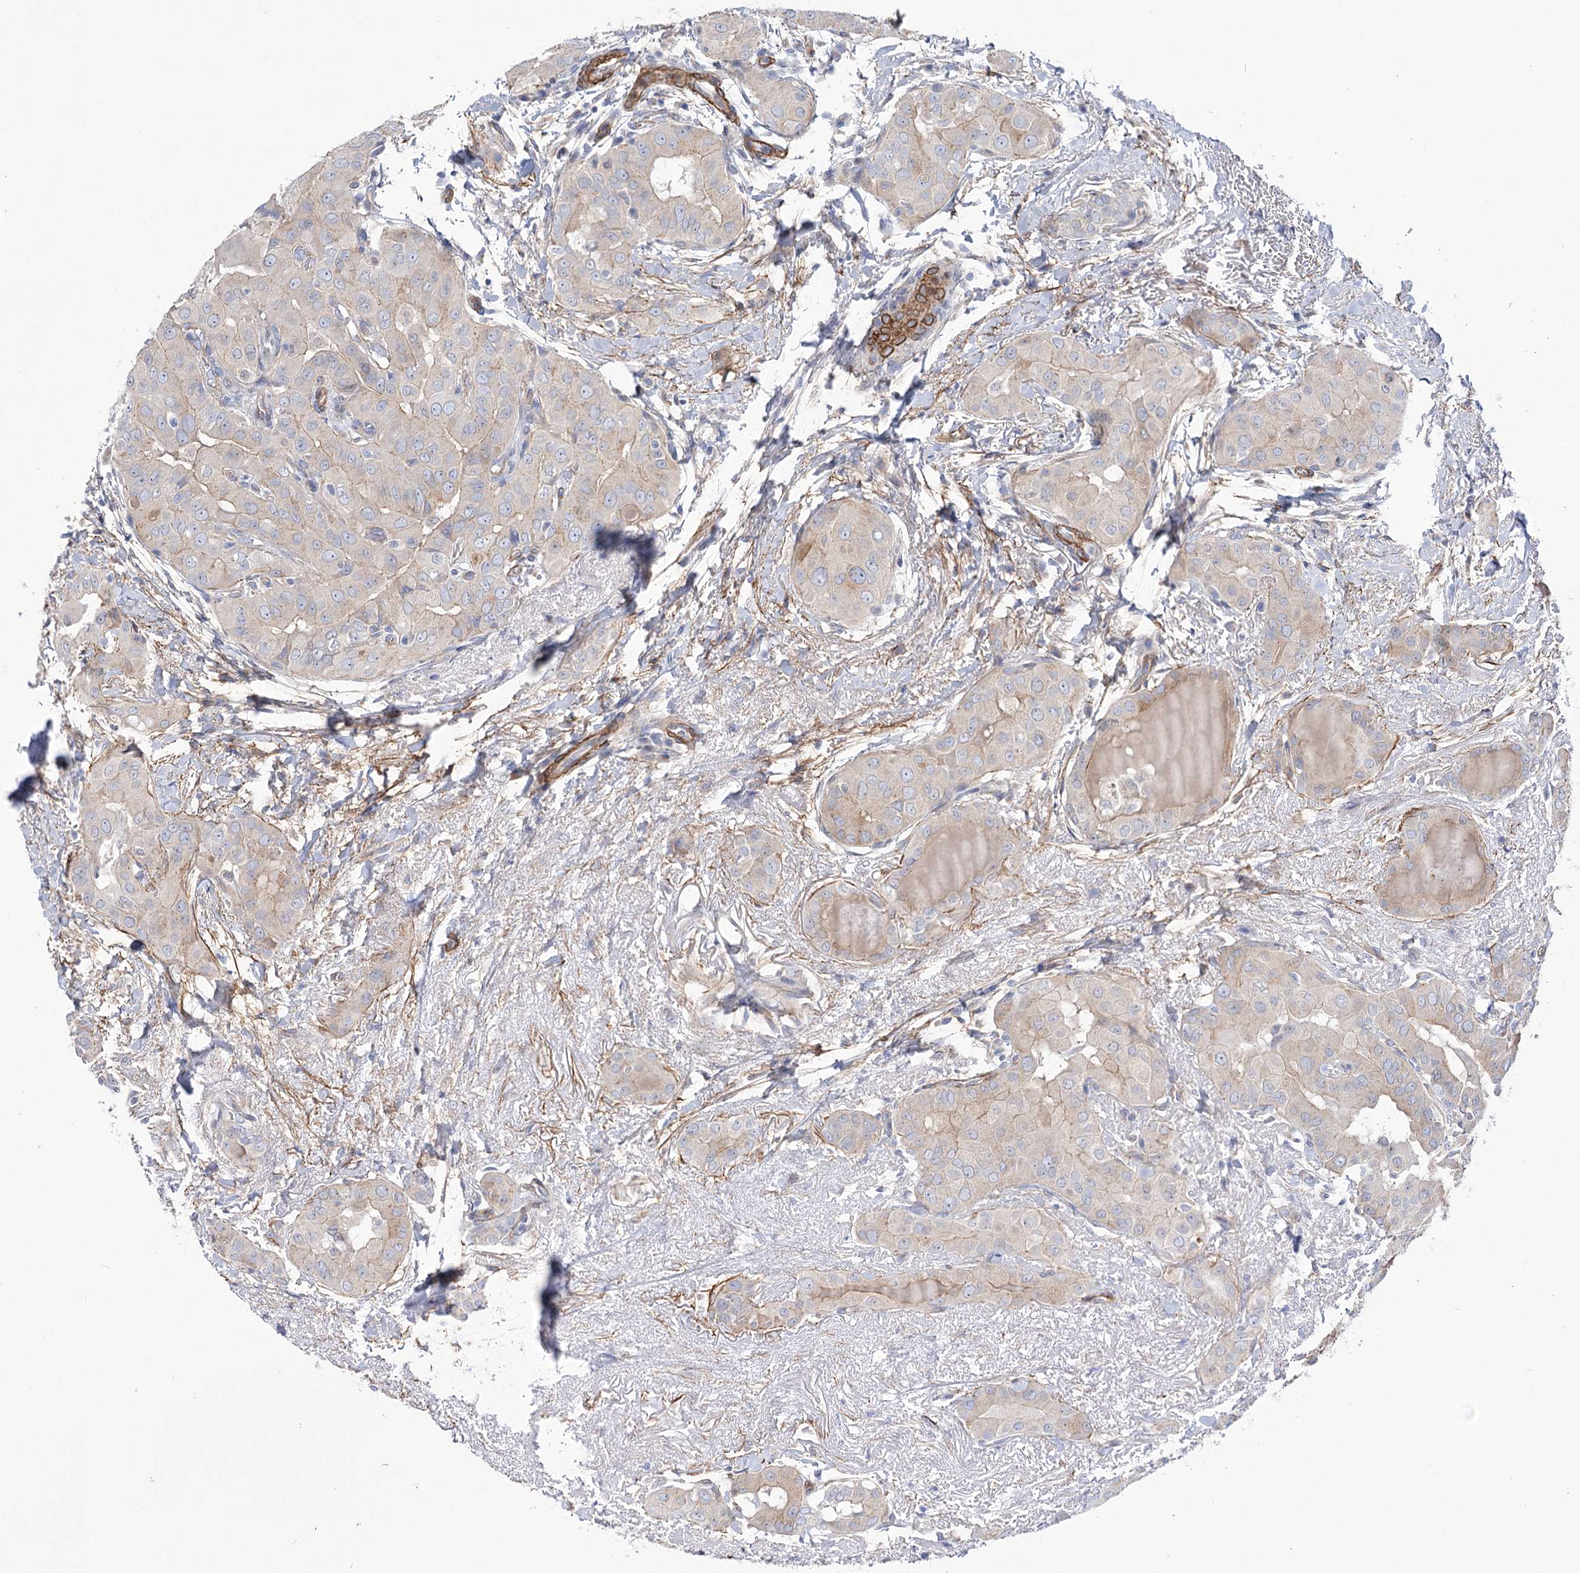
{"staining": {"intensity": "negative", "quantity": "none", "location": "none"}, "tissue": "thyroid cancer", "cell_type": "Tumor cells", "image_type": "cancer", "snomed": [{"axis": "morphology", "description": "Papillary adenocarcinoma, NOS"}, {"axis": "topography", "description": "Thyroid gland"}], "caption": "Tumor cells are negative for brown protein staining in thyroid cancer. Nuclei are stained in blue.", "gene": "WASHC3", "patient": {"sex": "male", "age": 33}}